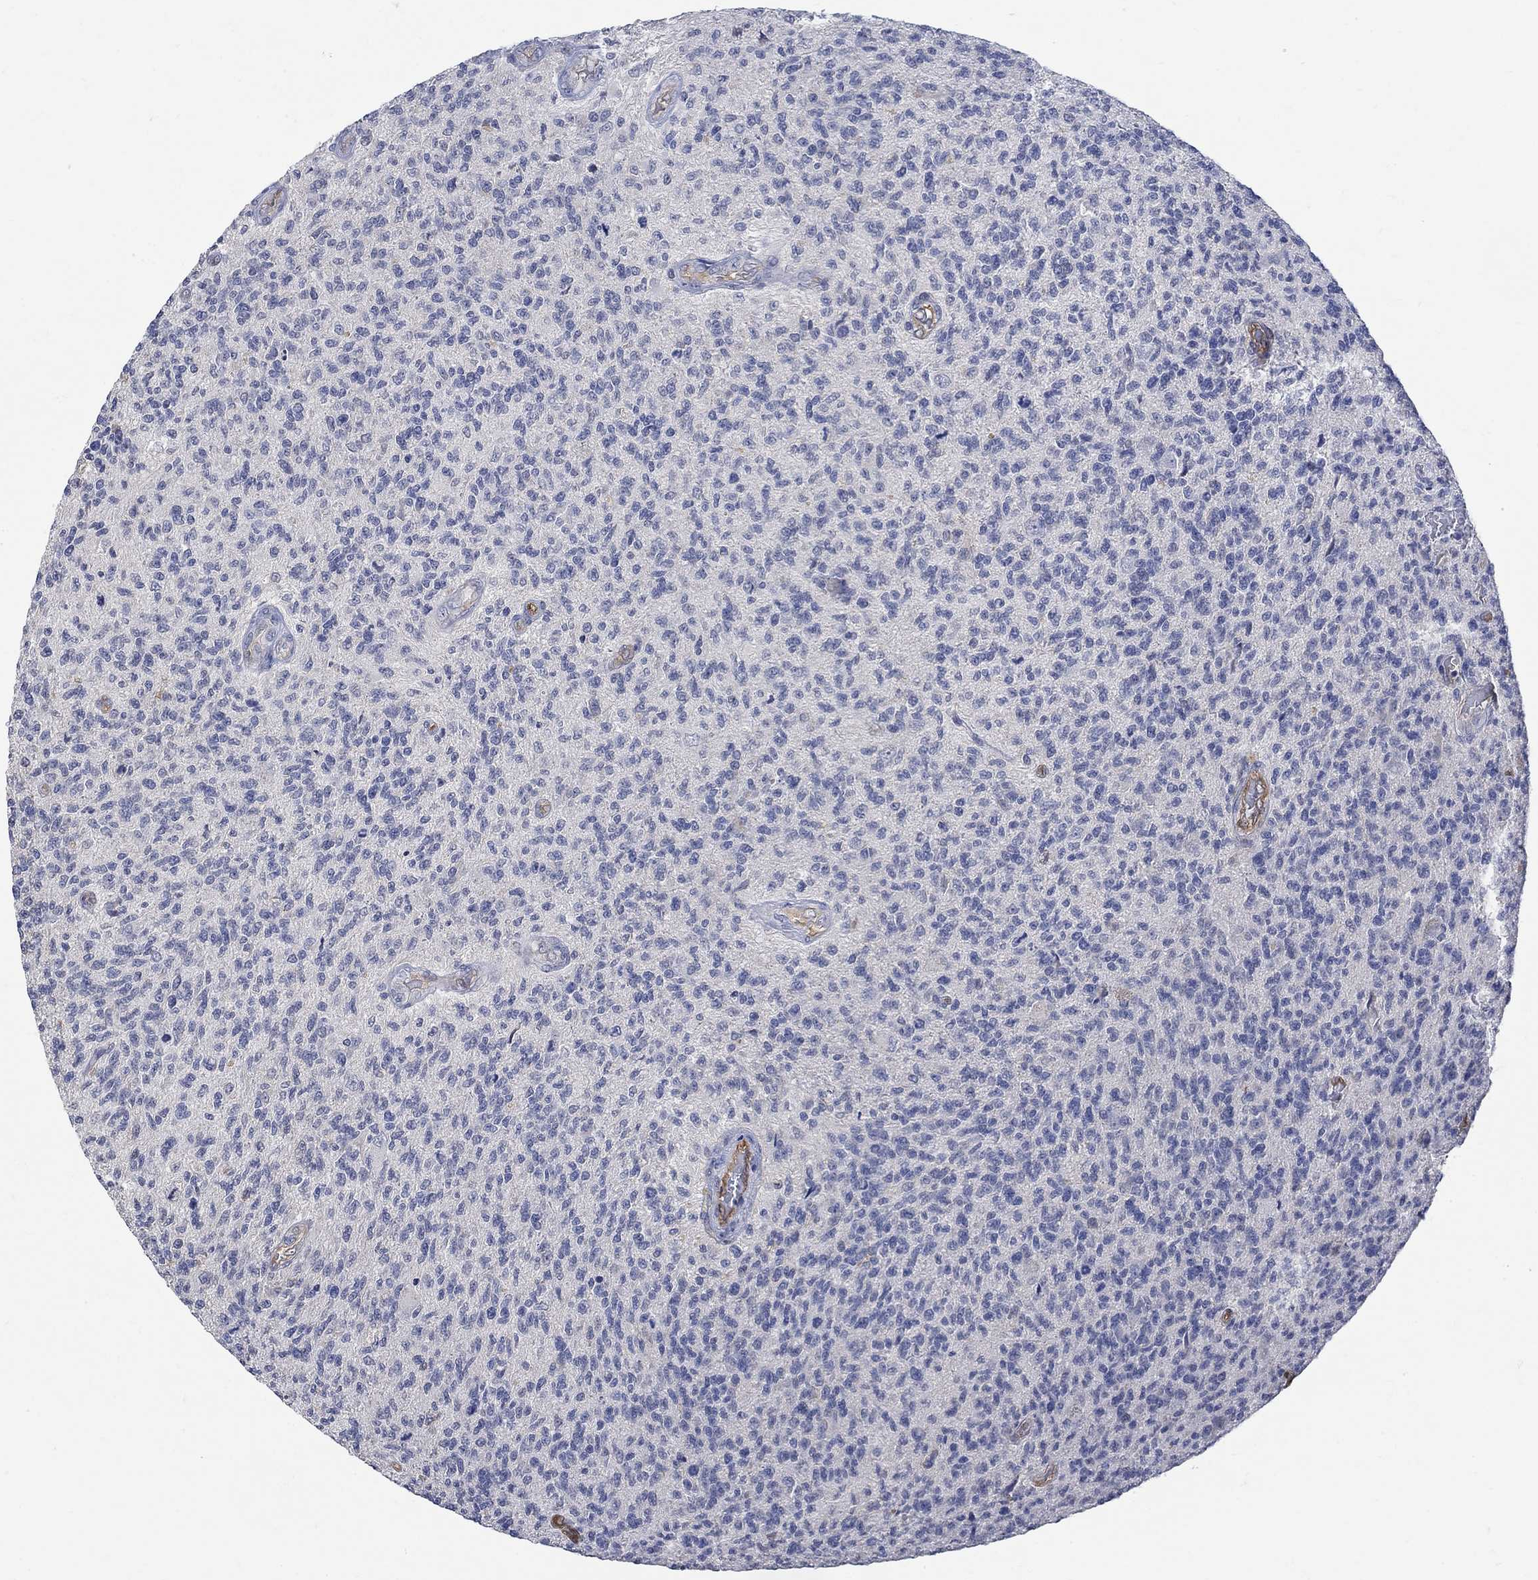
{"staining": {"intensity": "negative", "quantity": "none", "location": "none"}, "tissue": "glioma", "cell_type": "Tumor cells", "image_type": "cancer", "snomed": [{"axis": "morphology", "description": "Glioma, malignant, High grade"}, {"axis": "topography", "description": "Brain"}], "caption": "Human glioma stained for a protein using immunohistochemistry (IHC) reveals no positivity in tumor cells.", "gene": "TGM2", "patient": {"sex": "male", "age": 56}}